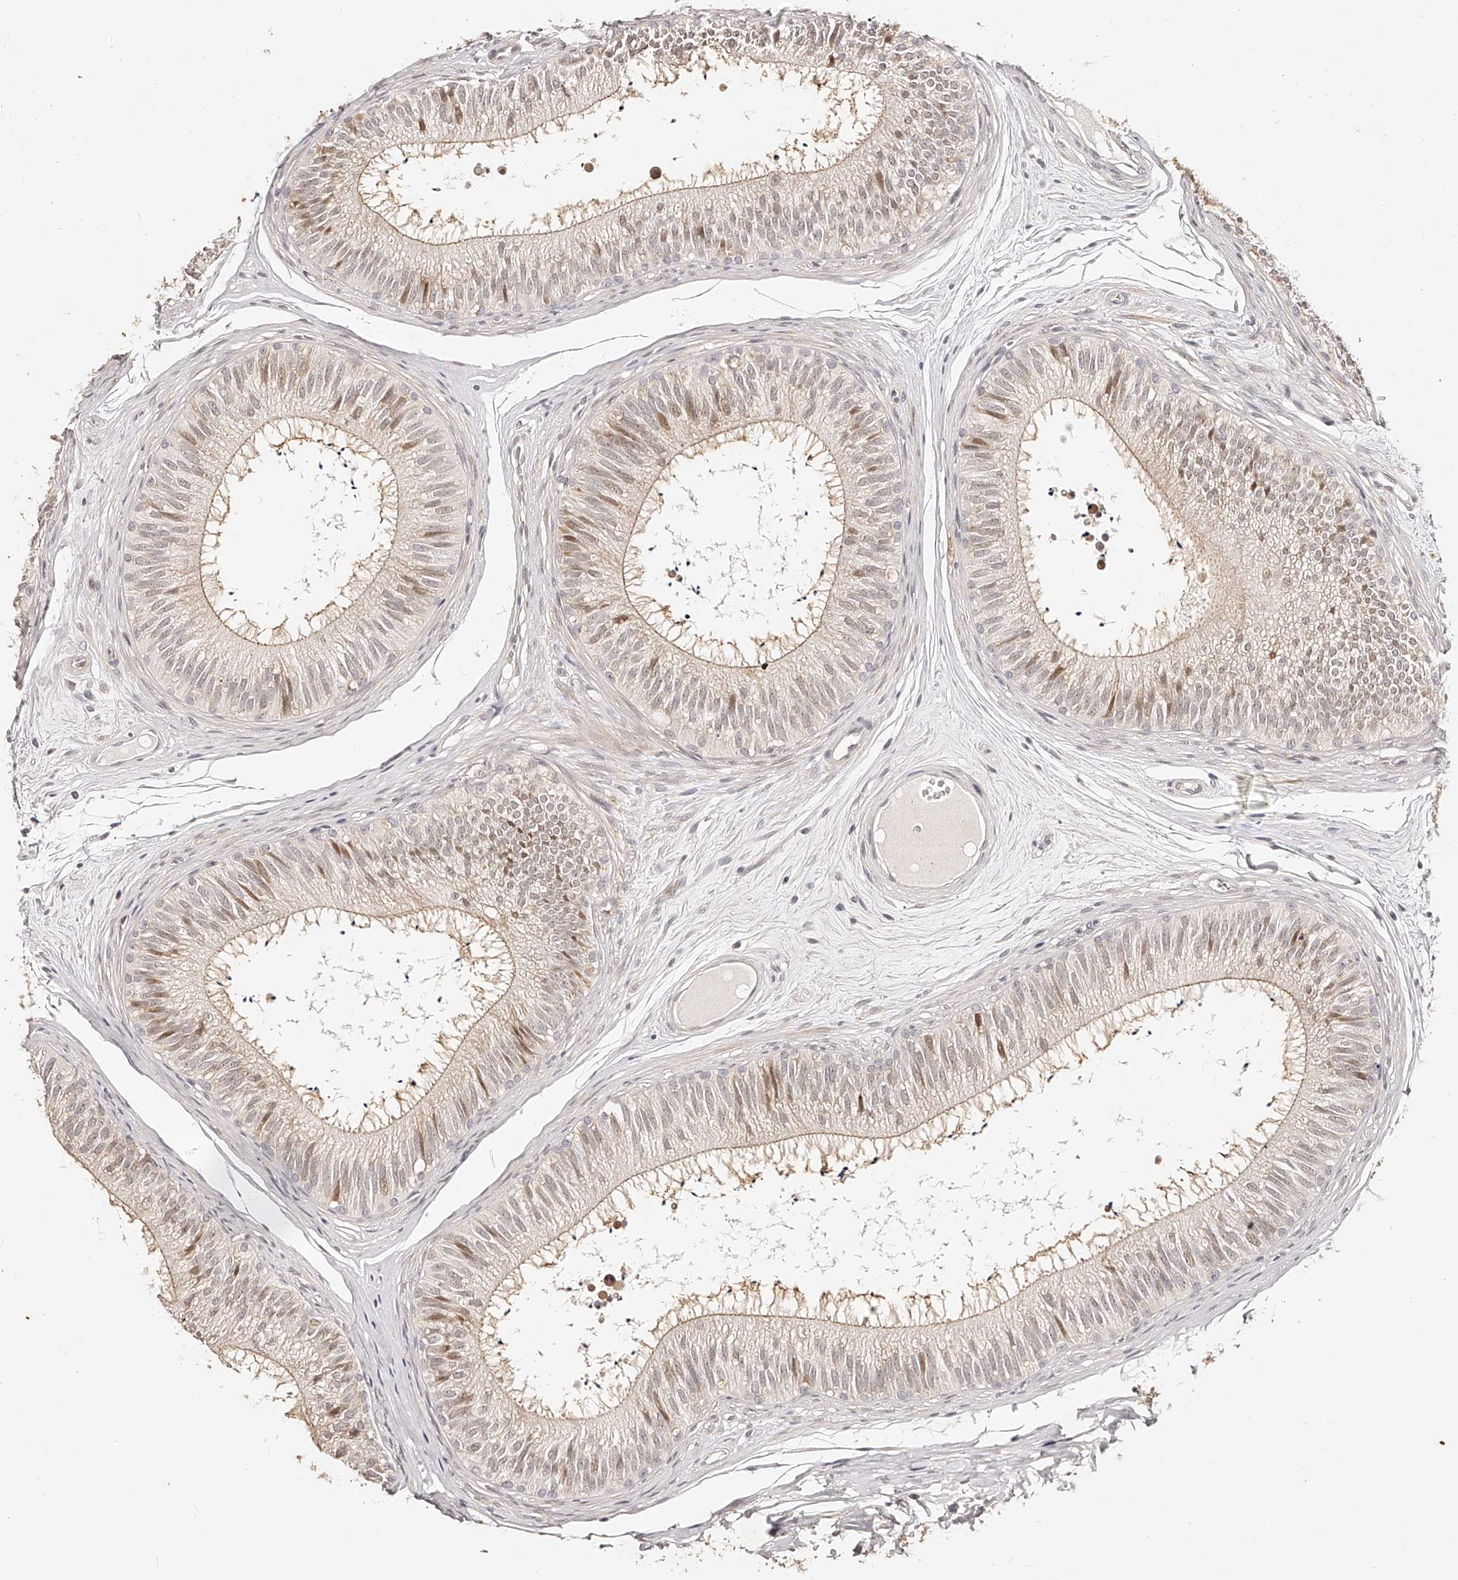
{"staining": {"intensity": "moderate", "quantity": "<25%", "location": "cytoplasmic/membranous,nuclear"}, "tissue": "epididymis", "cell_type": "Glandular cells", "image_type": "normal", "snomed": [{"axis": "morphology", "description": "Normal tissue, NOS"}, {"axis": "topography", "description": "Epididymis"}], "caption": "Human epididymis stained for a protein (brown) displays moderate cytoplasmic/membranous,nuclear positive staining in approximately <25% of glandular cells.", "gene": "ZNF789", "patient": {"sex": "male", "age": 29}}